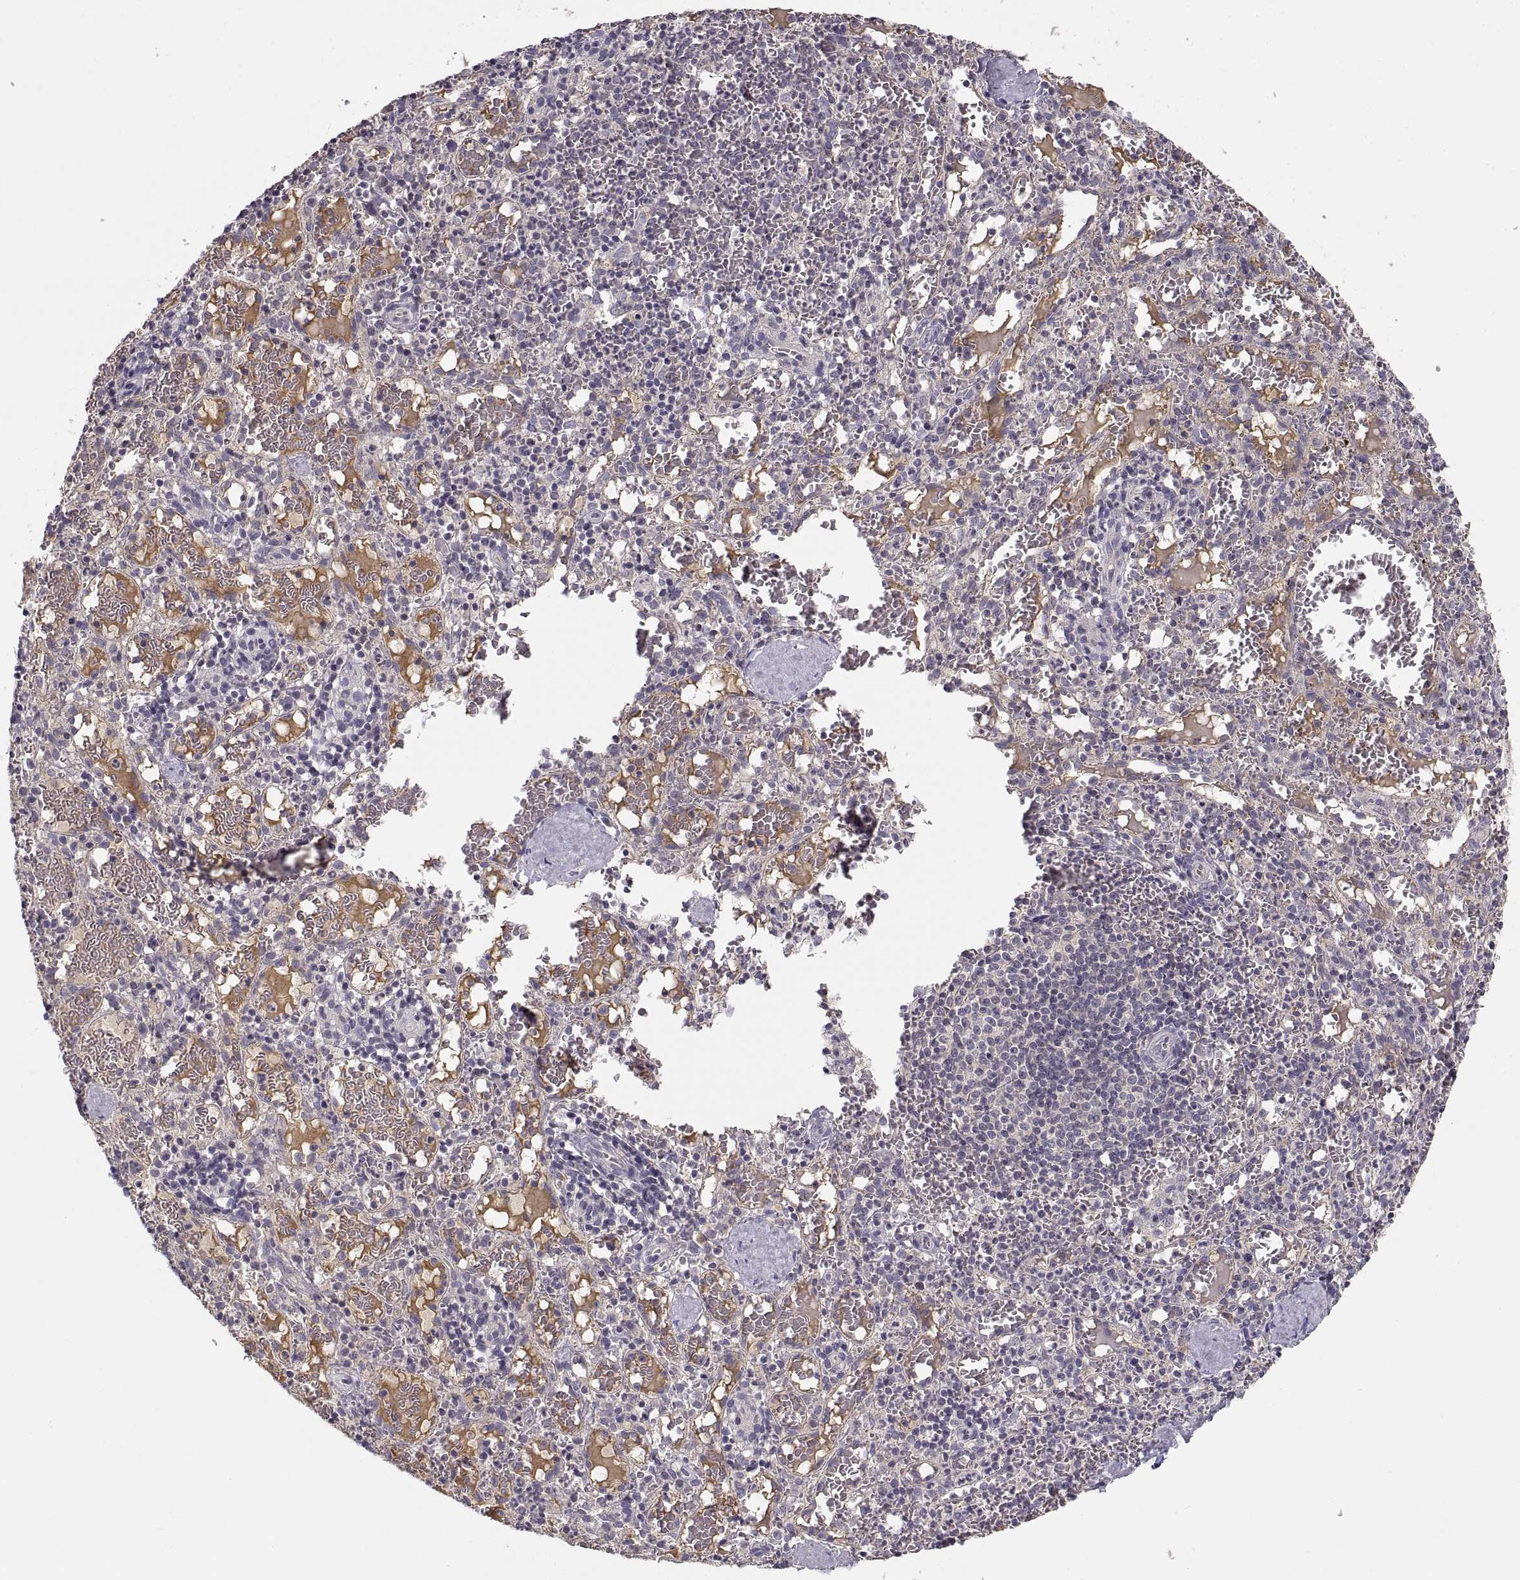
{"staining": {"intensity": "negative", "quantity": "none", "location": "none"}, "tissue": "spleen", "cell_type": "Cells in red pulp", "image_type": "normal", "snomed": [{"axis": "morphology", "description": "Normal tissue, NOS"}, {"axis": "topography", "description": "Spleen"}], "caption": "DAB immunohistochemical staining of benign spleen exhibits no significant staining in cells in red pulp.", "gene": "NMNAT2", "patient": {"sex": "male", "age": 11}}